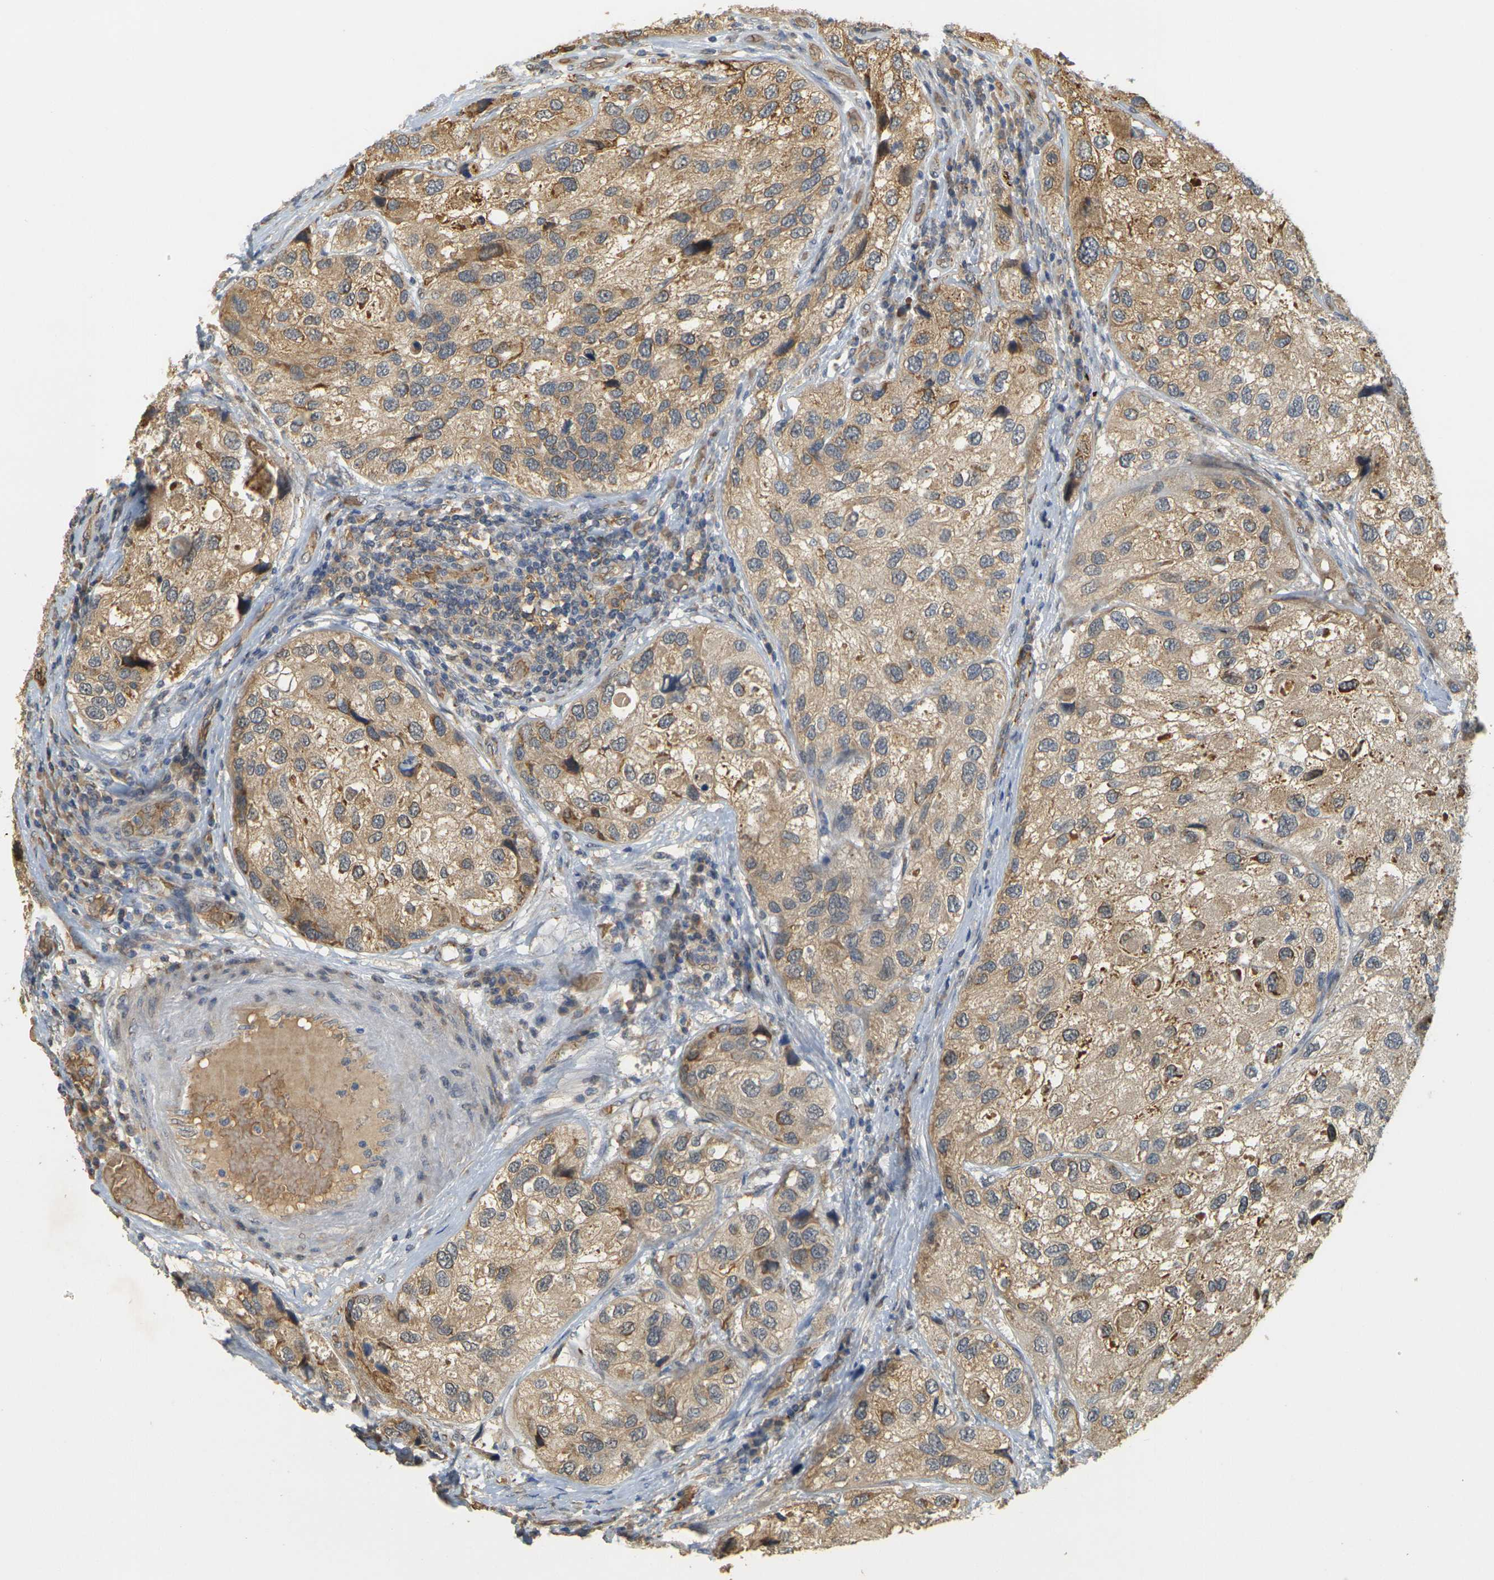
{"staining": {"intensity": "moderate", "quantity": "25%-75%", "location": "cytoplasmic/membranous"}, "tissue": "urothelial cancer", "cell_type": "Tumor cells", "image_type": "cancer", "snomed": [{"axis": "morphology", "description": "Urothelial carcinoma, High grade"}, {"axis": "topography", "description": "Urinary bladder"}], "caption": "Protein staining of urothelial cancer tissue demonstrates moderate cytoplasmic/membranous expression in approximately 25%-75% of tumor cells.", "gene": "MEGF9", "patient": {"sex": "female", "age": 64}}